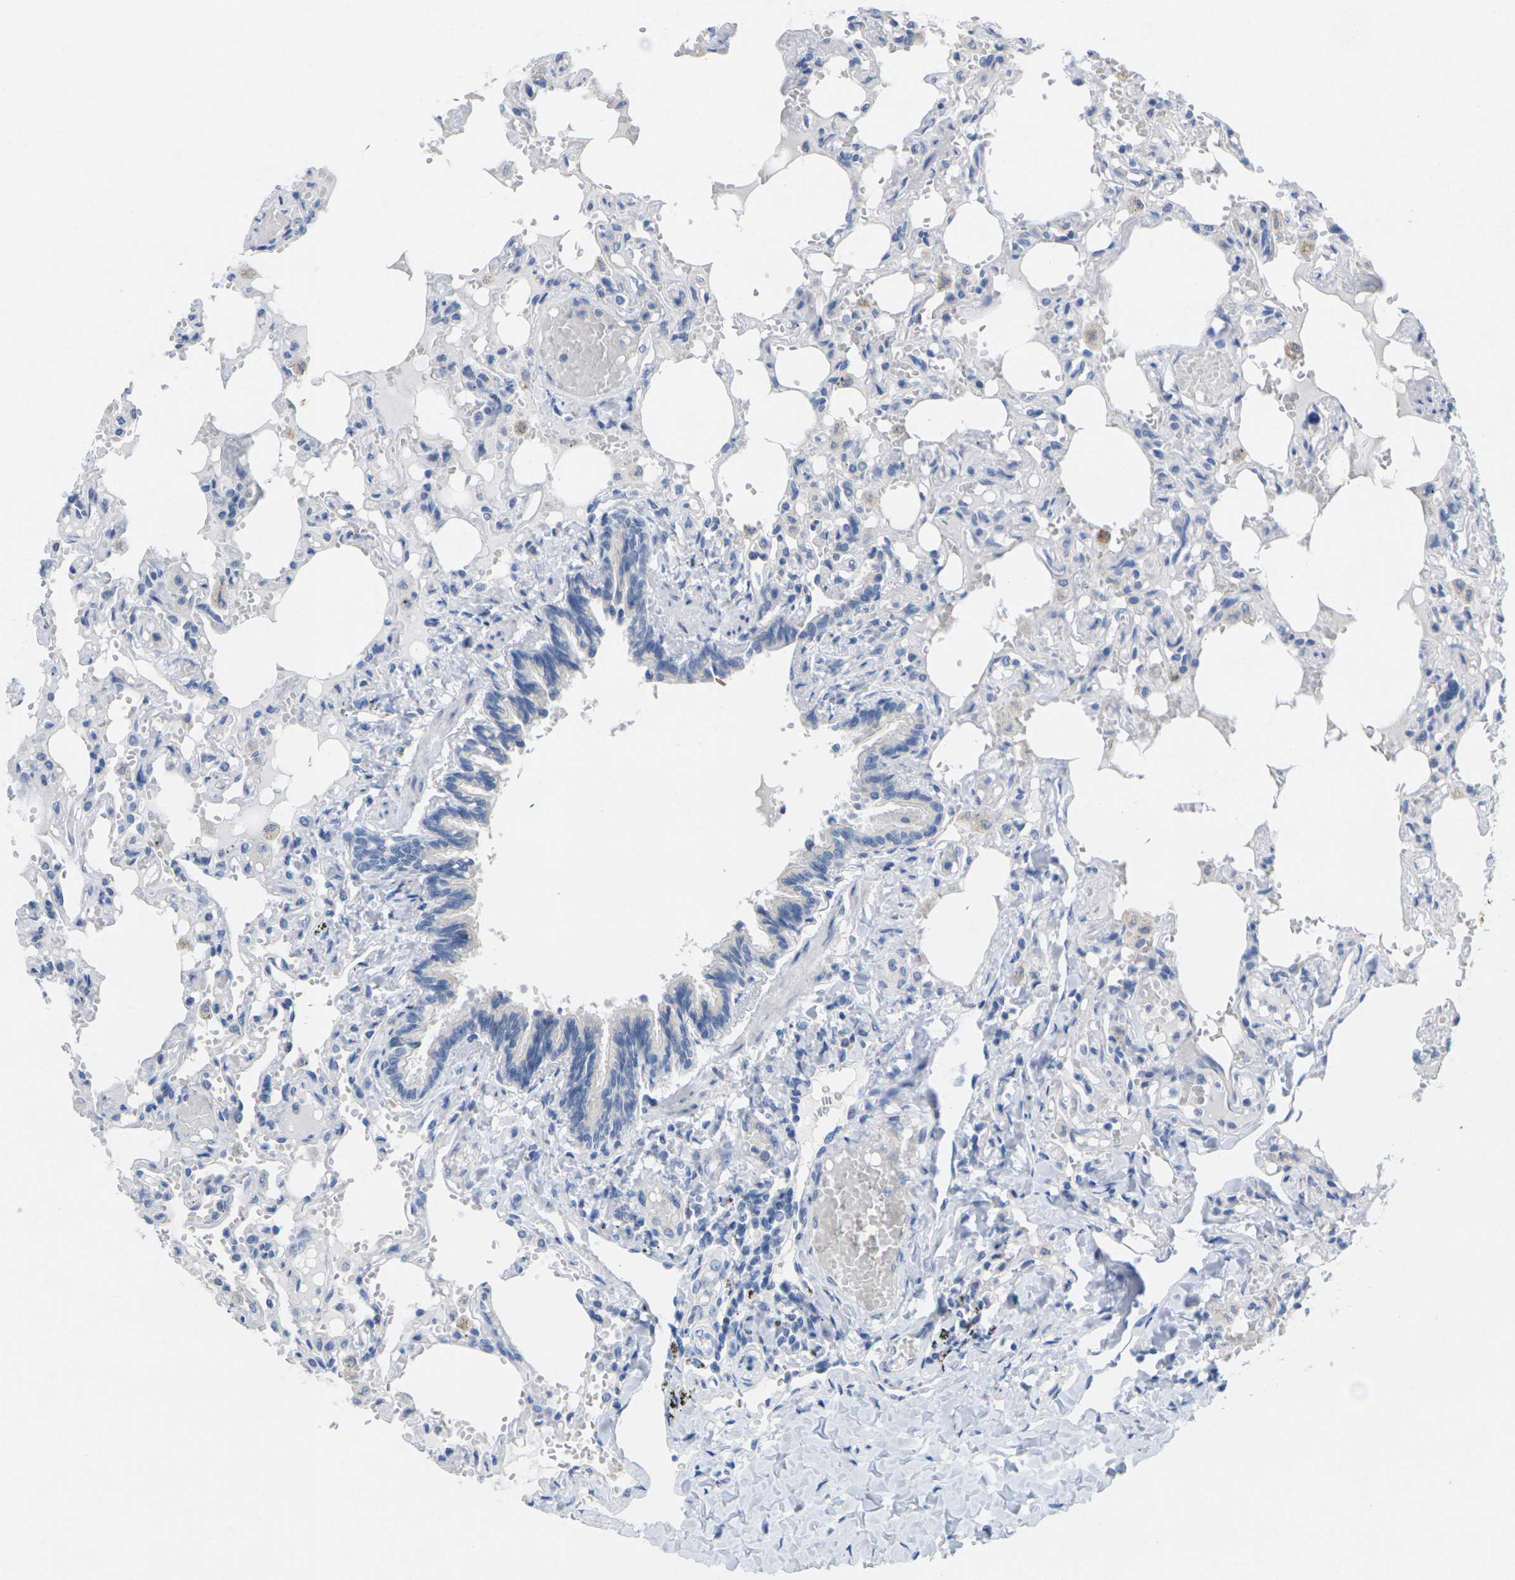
{"staining": {"intensity": "negative", "quantity": "none", "location": "none"}, "tissue": "lung", "cell_type": "Alveolar cells", "image_type": "normal", "snomed": [{"axis": "morphology", "description": "Normal tissue, NOS"}, {"axis": "topography", "description": "Lung"}], "caption": "High power microscopy histopathology image of an immunohistochemistry (IHC) micrograph of benign lung, revealing no significant expression in alveolar cells.", "gene": "TNNI3", "patient": {"sex": "male", "age": 21}}